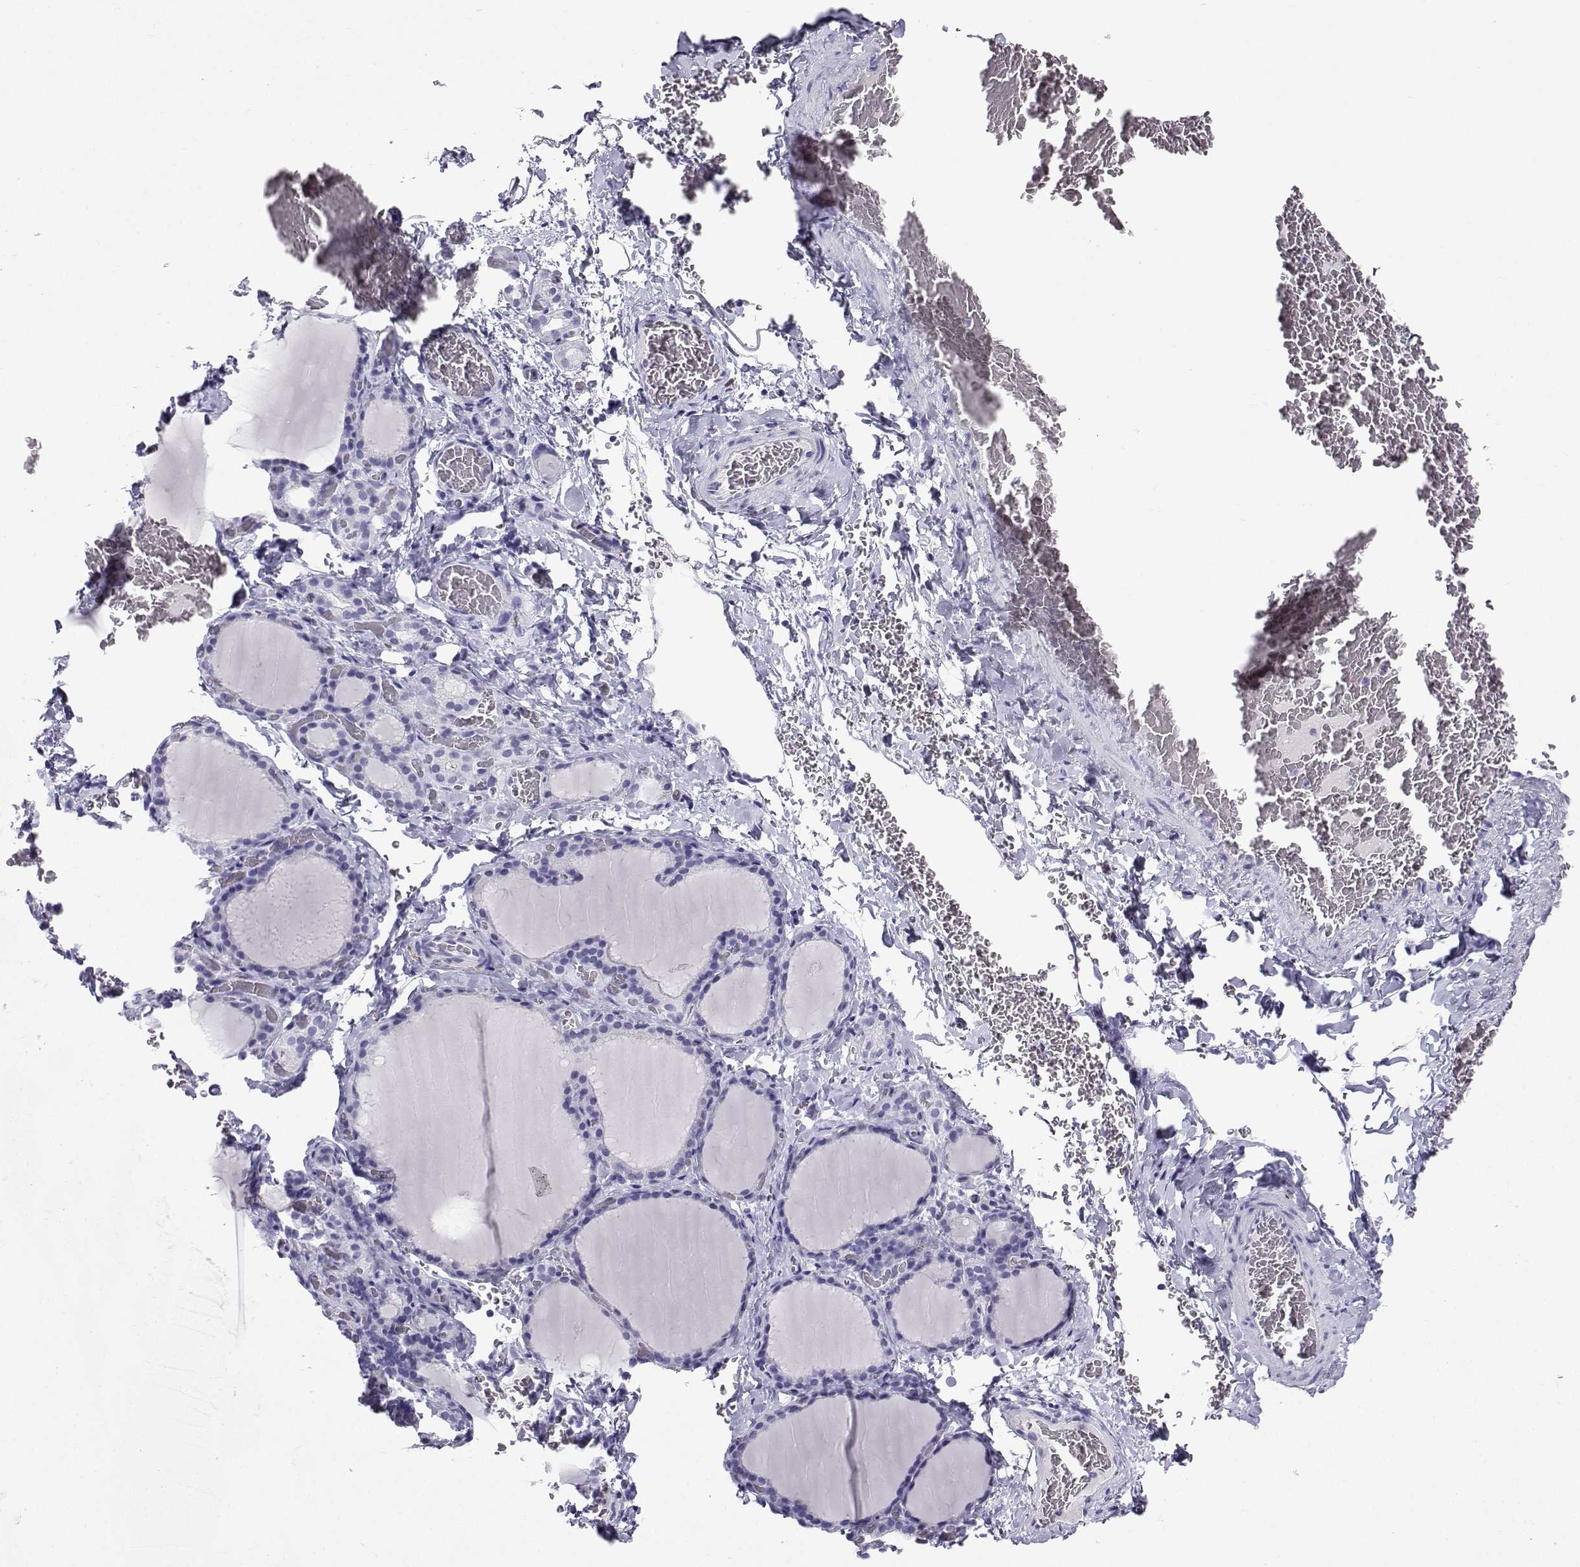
{"staining": {"intensity": "negative", "quantity": "none", "location": "none"}, "tissue": "thyroid gland", "cell_type": "Glandular cells", "image_type": "normal", "snomed": [{"axis": "morphology", "description": "Normal tissue, NOS"}, {"axis": "morphology", "description": "Hyperplasia, NOS"}, {"axis": "topography", "description": "Thyroid gland"}], "caption": "The immunohistochemistry histopathology image has no significant staining in glandular cells of thyroid gland. (Brightfield microscopy of DAB (3,3'-diaminobenzidine) IHC at high magnification).", "gene": "SLC18A2", "patient": {"sex": "female", "age": 27}}